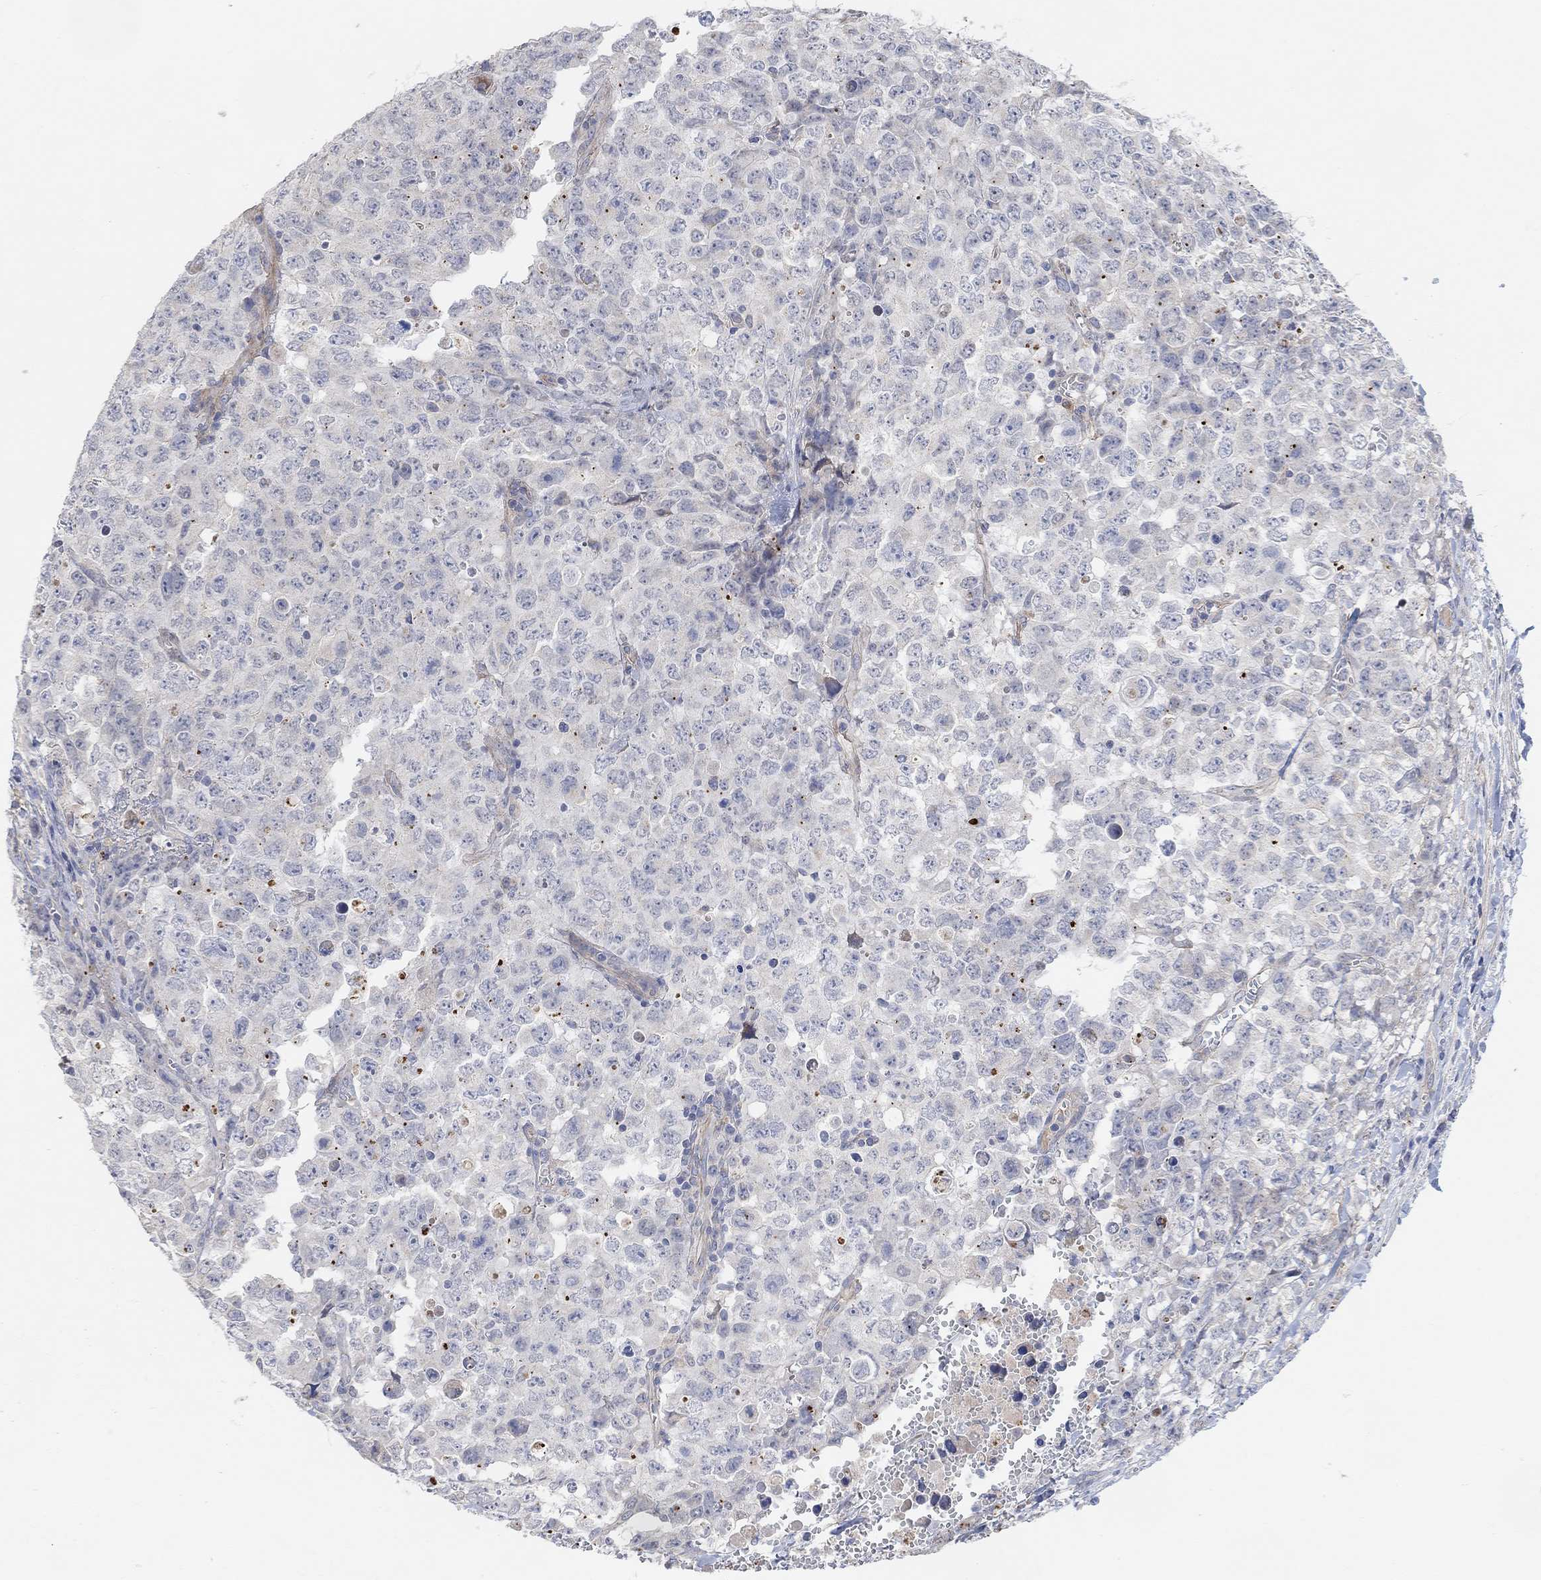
{"staining": {"intensity": "negative", "quantity": "none", "location": "none"}, "tissue": "testis cancer", "cell_type": "Tumor cells", "image_type": "cancer", "snomed": [{"axis": "morphology", "description": "Carcinoma, Embryonal, NOS"}, {"axis": "topography", "description": "Testis"}], "caption": "This micrograph is of testis embryonal carcinoma stained with IHC to label a protein in brown with the nuclei are counter-stained blue. There is no expression in tumor cells. (DAB (3,3'-diaminobenzidine) immunohistochemistry (IHC), high magnification).", "gene": "HCRTR1", "patient": {"sex": "male", "age": 23}}